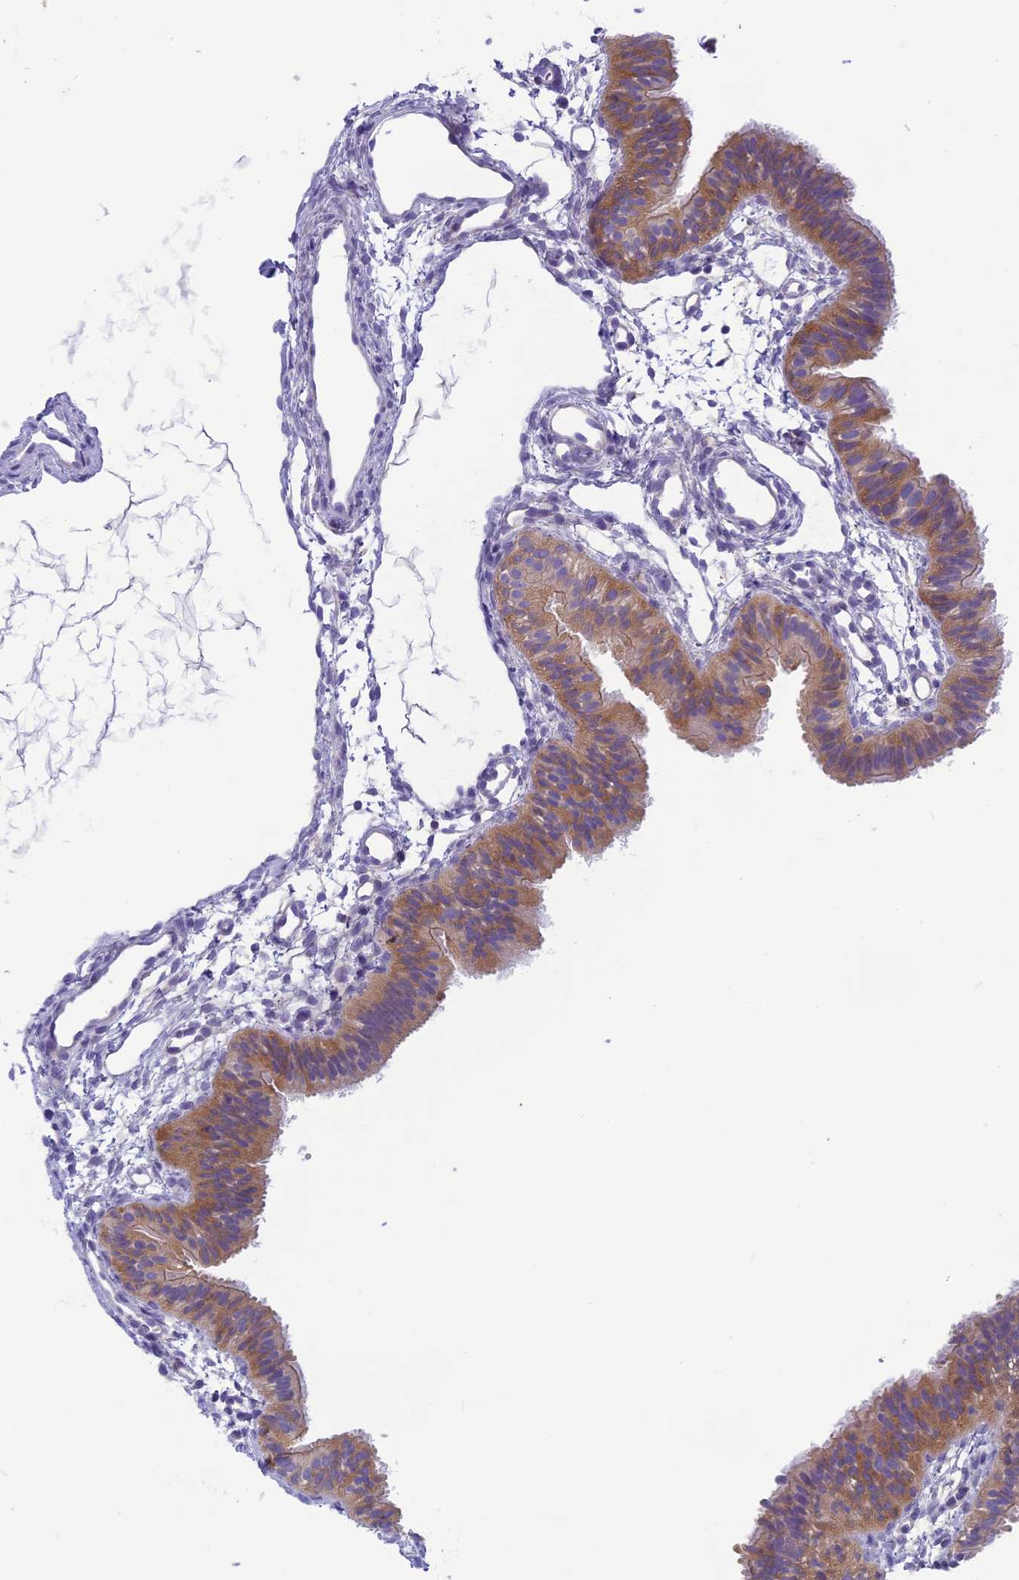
{"staining": {"intensity": "moderate", "quantity": "25%-75%", "location": "cytoplasmic/membranous"}, "tissue": "fallopian tube", "cell_type": "Glandular cells", "image_type": "normal", "snomed": [{"axis": "morphology", "description": "Normal tissue, NOS"}, {"axis": "topography", "description": "Fallopian tube"}], "caption": "Immunohistochemistry staining of unremarkable fallopian tube, which displays medium levels of moderate cytoplasmic/membranous staining in approximately 25%-75% of glandular cells indicating moderate cytoplasmic/membranous protein expression. The staining was performed using DAB (3,3'-diaminobenzidine) (brown) for protein detection and nuclei were counterstained in hematoxylin (blue).", "gene": "ARHGEF37", "patient": {"sex": "female", "age": 35}}